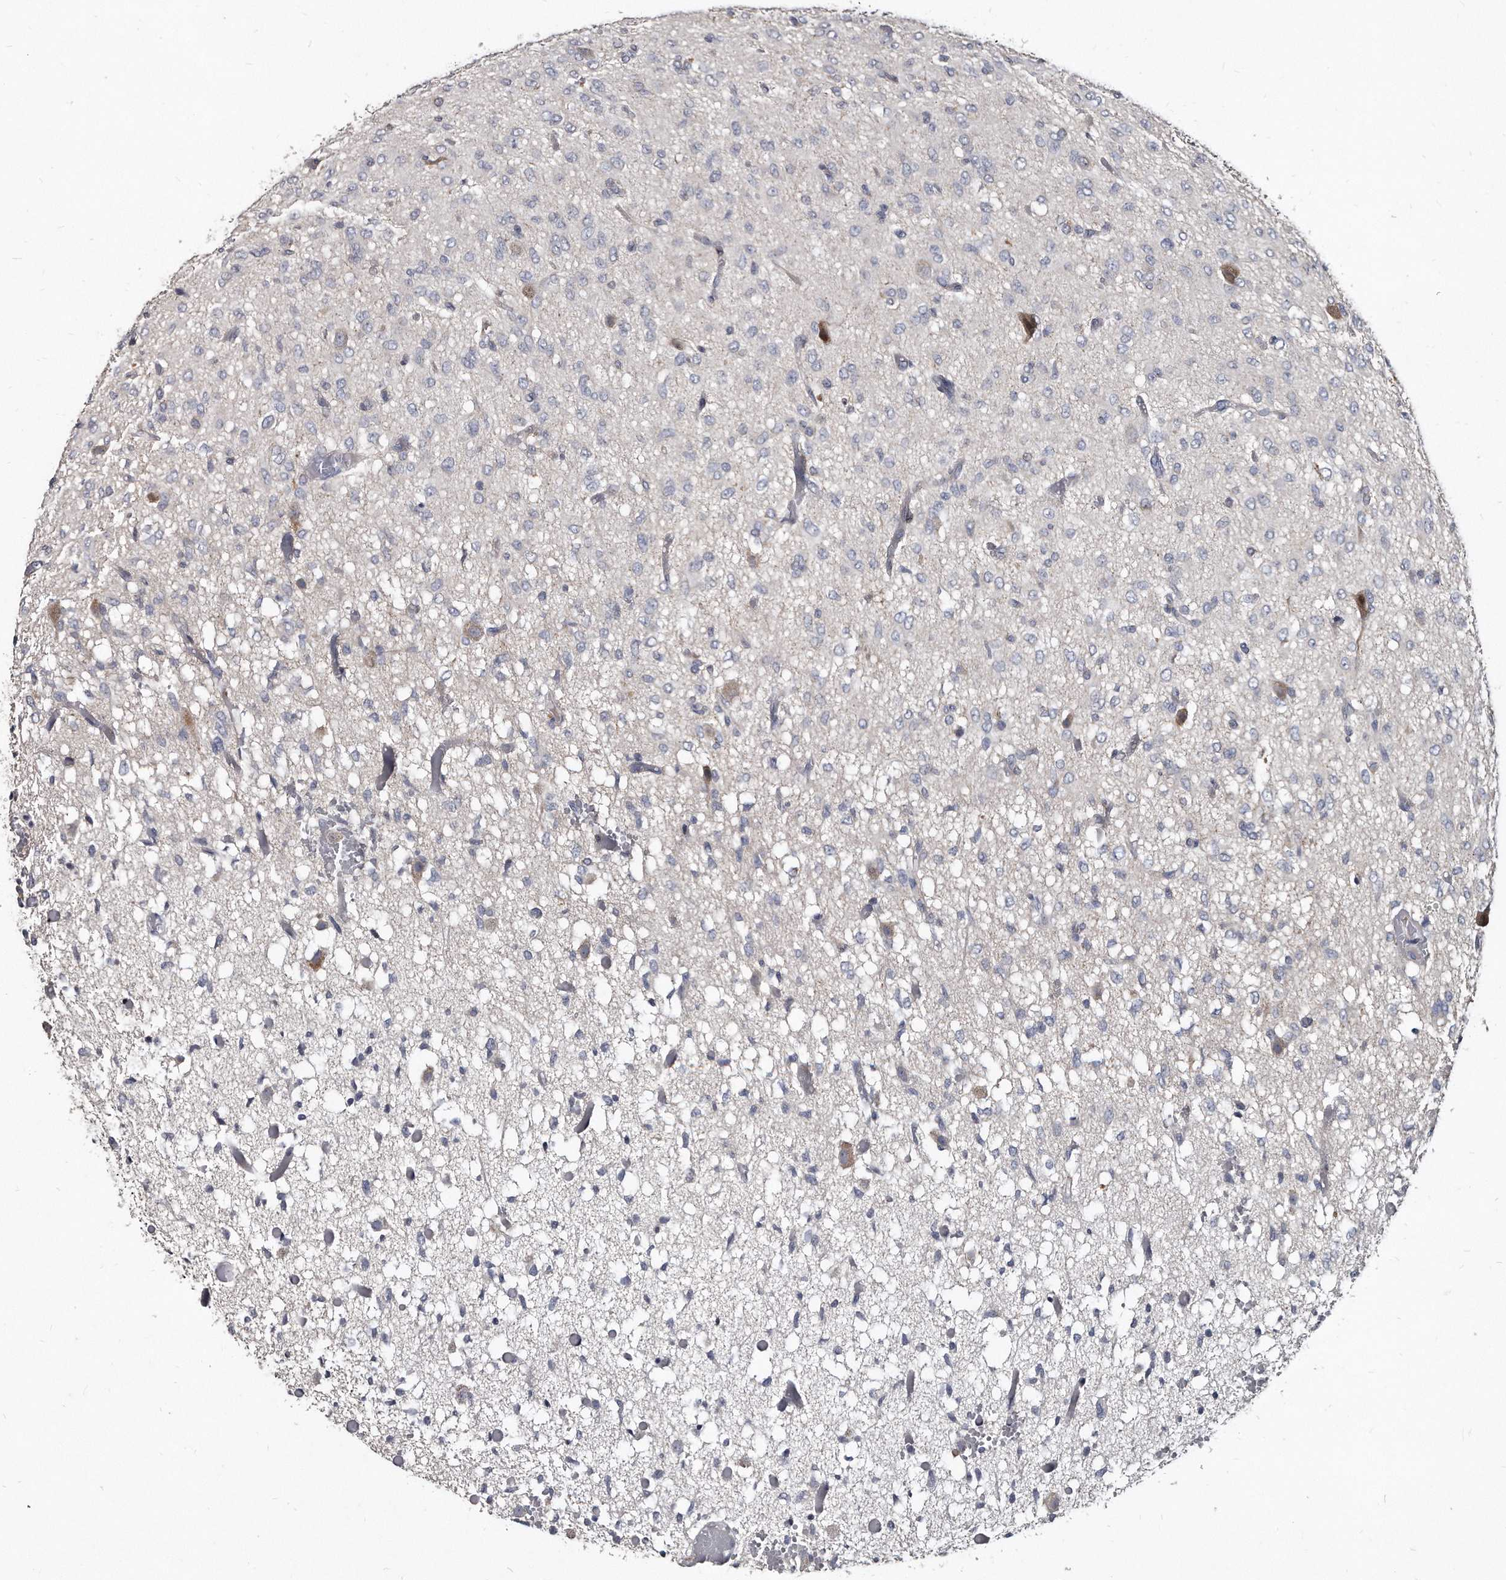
{"staining": {"intensity": "negative", "quantity": "none", "location": "none"}, "tissue": "glioma", "cell_type": "Tumor cells", "image_type": "cancer", "snomed": [{"axis": "morphology", "description": "Glioma, malignant, High grade"}, {"axis": "topography", "description": "Brain"}], "caption": "Immunohistochemistry of malignant high-grade glioma demonstrates no staining in tumor cells. (Stains: DAB (3,3'-diaminobenzidine) IHC with hematoxylin counter stain, Microscopy: brightfield microscopy at high magnification).", "gene": "KLHDC3", "patient": {"sex": "female", "age": 59}}